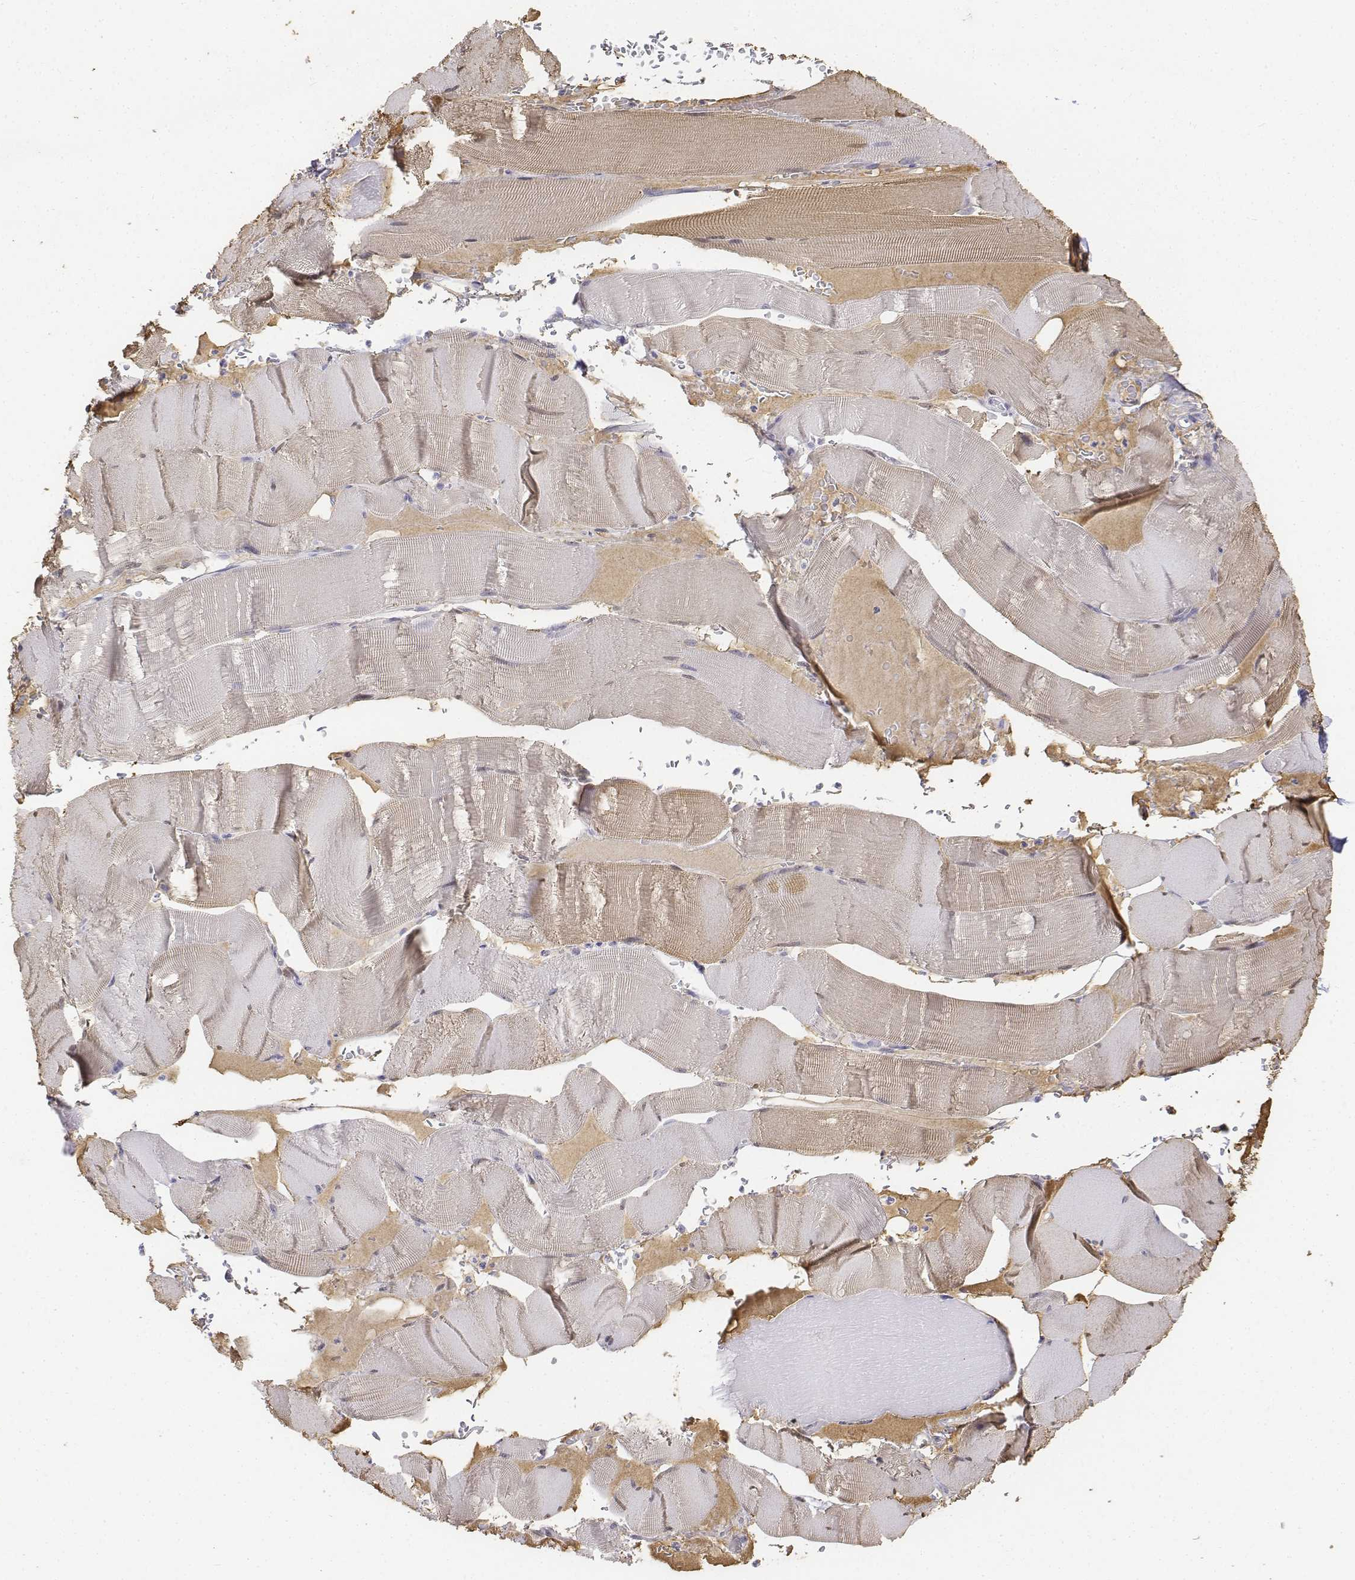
{"staining": {"intensity": "negative", "quantity": "none", "location": "none"}, "tissue": "skeletal muscle", "cell_type": "Myocytes", "image_type": "normal", "snomed": [{"axis": "morphology", "description": "Normal tissue, NOS"}, {"axis": "topography", "description": "Skeletal muscle"}], "caption": "Skeletal muscle stained for a protein using immunohistochemistry (IHC) exhibits no positivity myocytes.", "gene": "LGSN", "patient": {"sex": "male", "age": 56}}